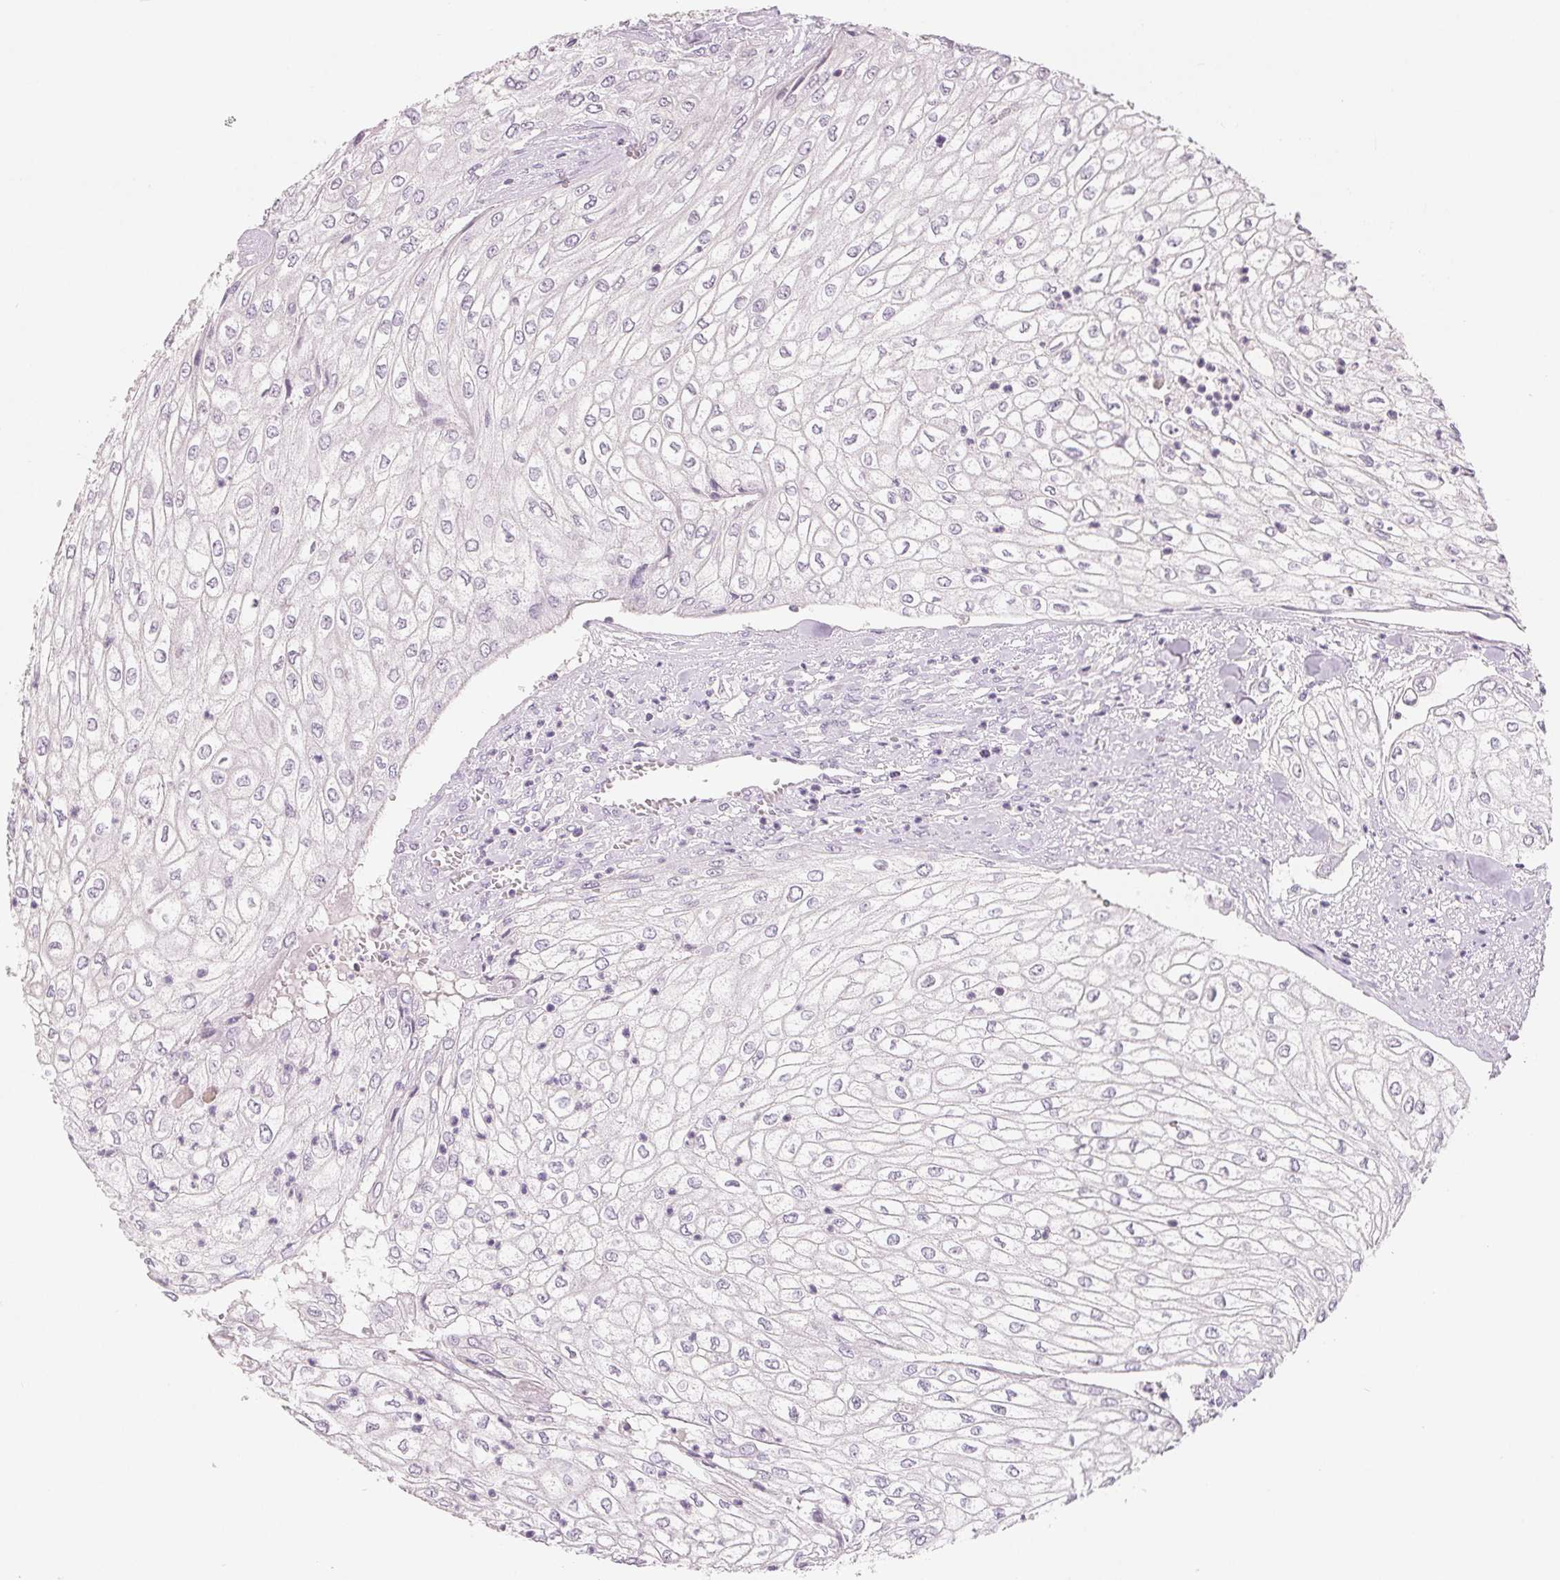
{"staining": {"intensity": "negative", "quantity": "none", "location": "none"}, "tissue": "urothelial cancer", "cell_type": "Tumor cells", "image_type": "cancer", "snomed": [{"axis": "morphology", "description": "Urothelial carcinoma, High grade"}, {"axis": "topography", "description": "Urinary bladder"}], "caption": "An image of urothelial carcinoma (high-grade) stained for a protein displays no brown staining in tumor cells.", "gene": "VTCN1", "patient": {"sex": "male", "age": 62}}